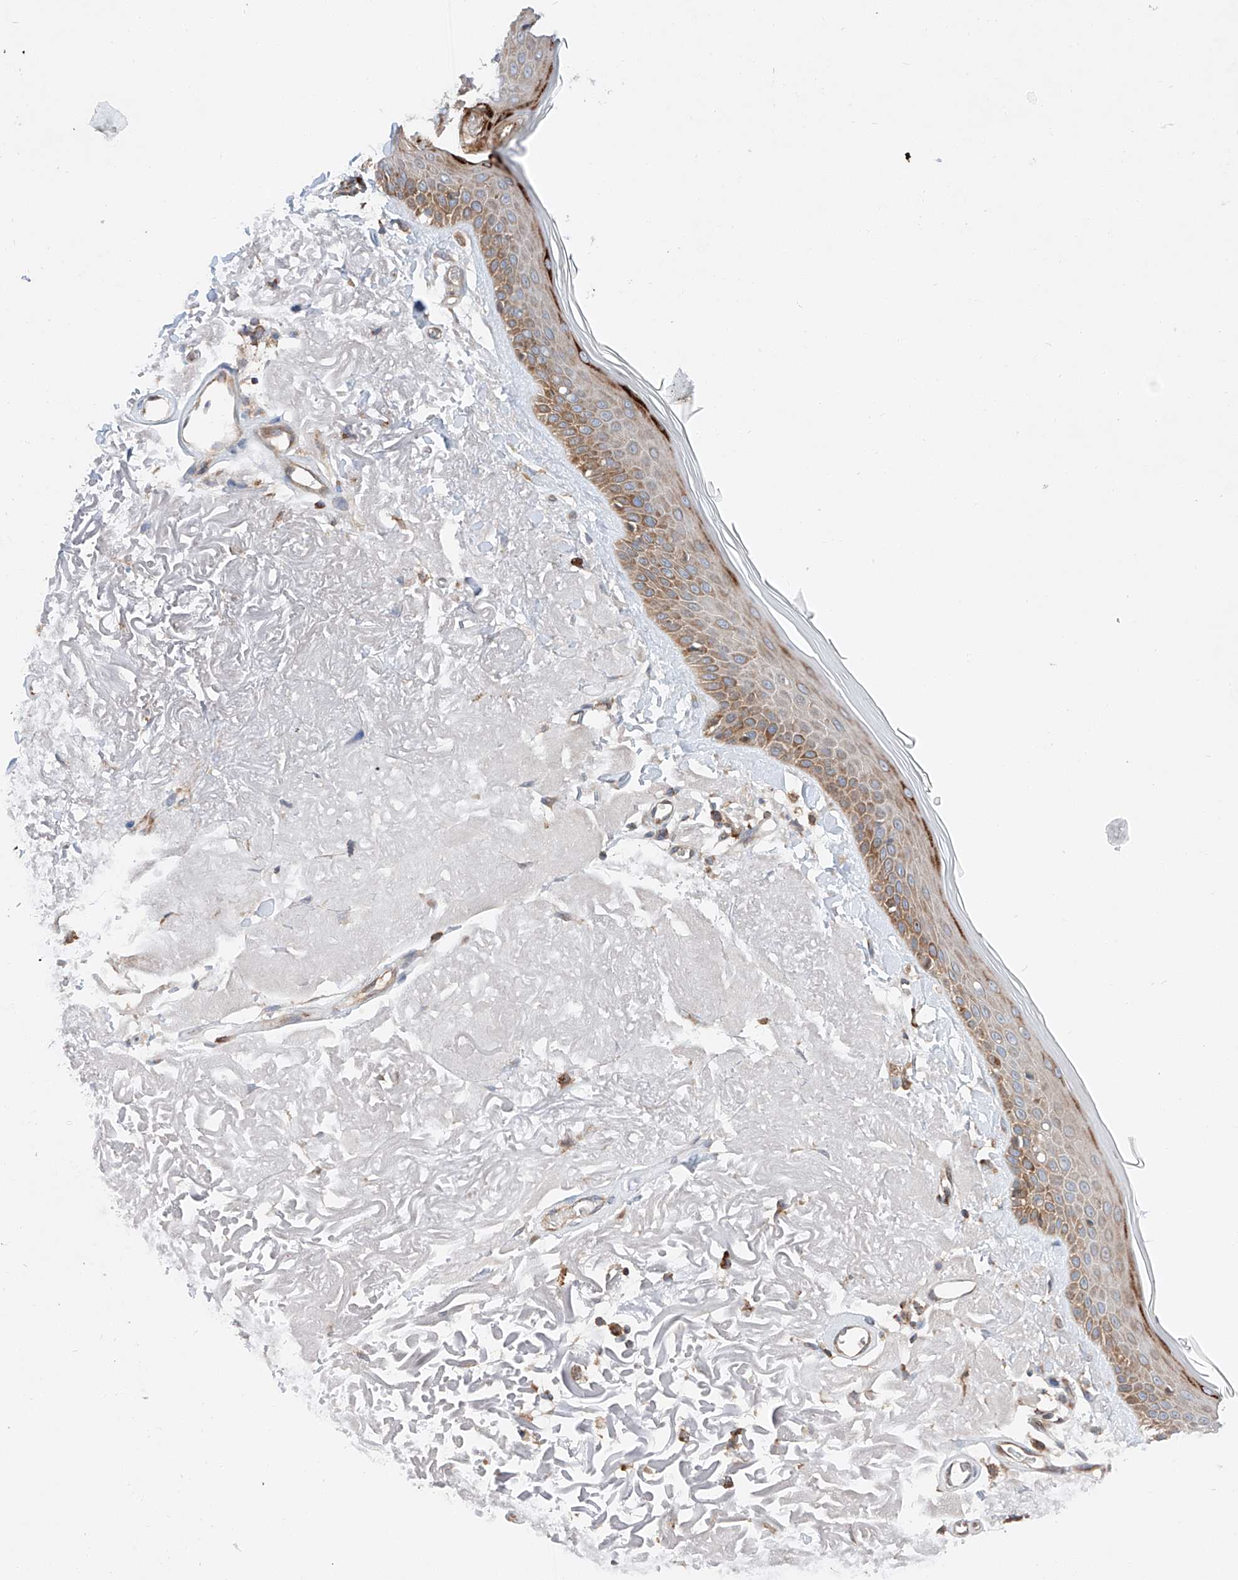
{"staining": {"intensity": "moderate", "quantity": ">75%", "location": "cytoplasmic/membranous"}, "tissue": "skin", "cell_type": "Fibroblasts", "image_type": "normal", "snomed": [{"axis": "morphology", "description": "Normal tissue, NOS"}, {"axis": "topography", "description": "Skin"}, {"axis": "topography", "description": "Skeletal muscle"}], "caption": "Immunohistochemistry (DAB) staining of normal skin displays moderate cytoplasmic/membranous protein staining in about >75% of fibroblasts. The staining was performed using DAB (3,3'-diaminobenzidine), with brown indicating positive protein expression. Nuclei are stained blue with hematoxylin.", "gene": "RUSC1", "patient": {"sex": "male", "age": 83}}